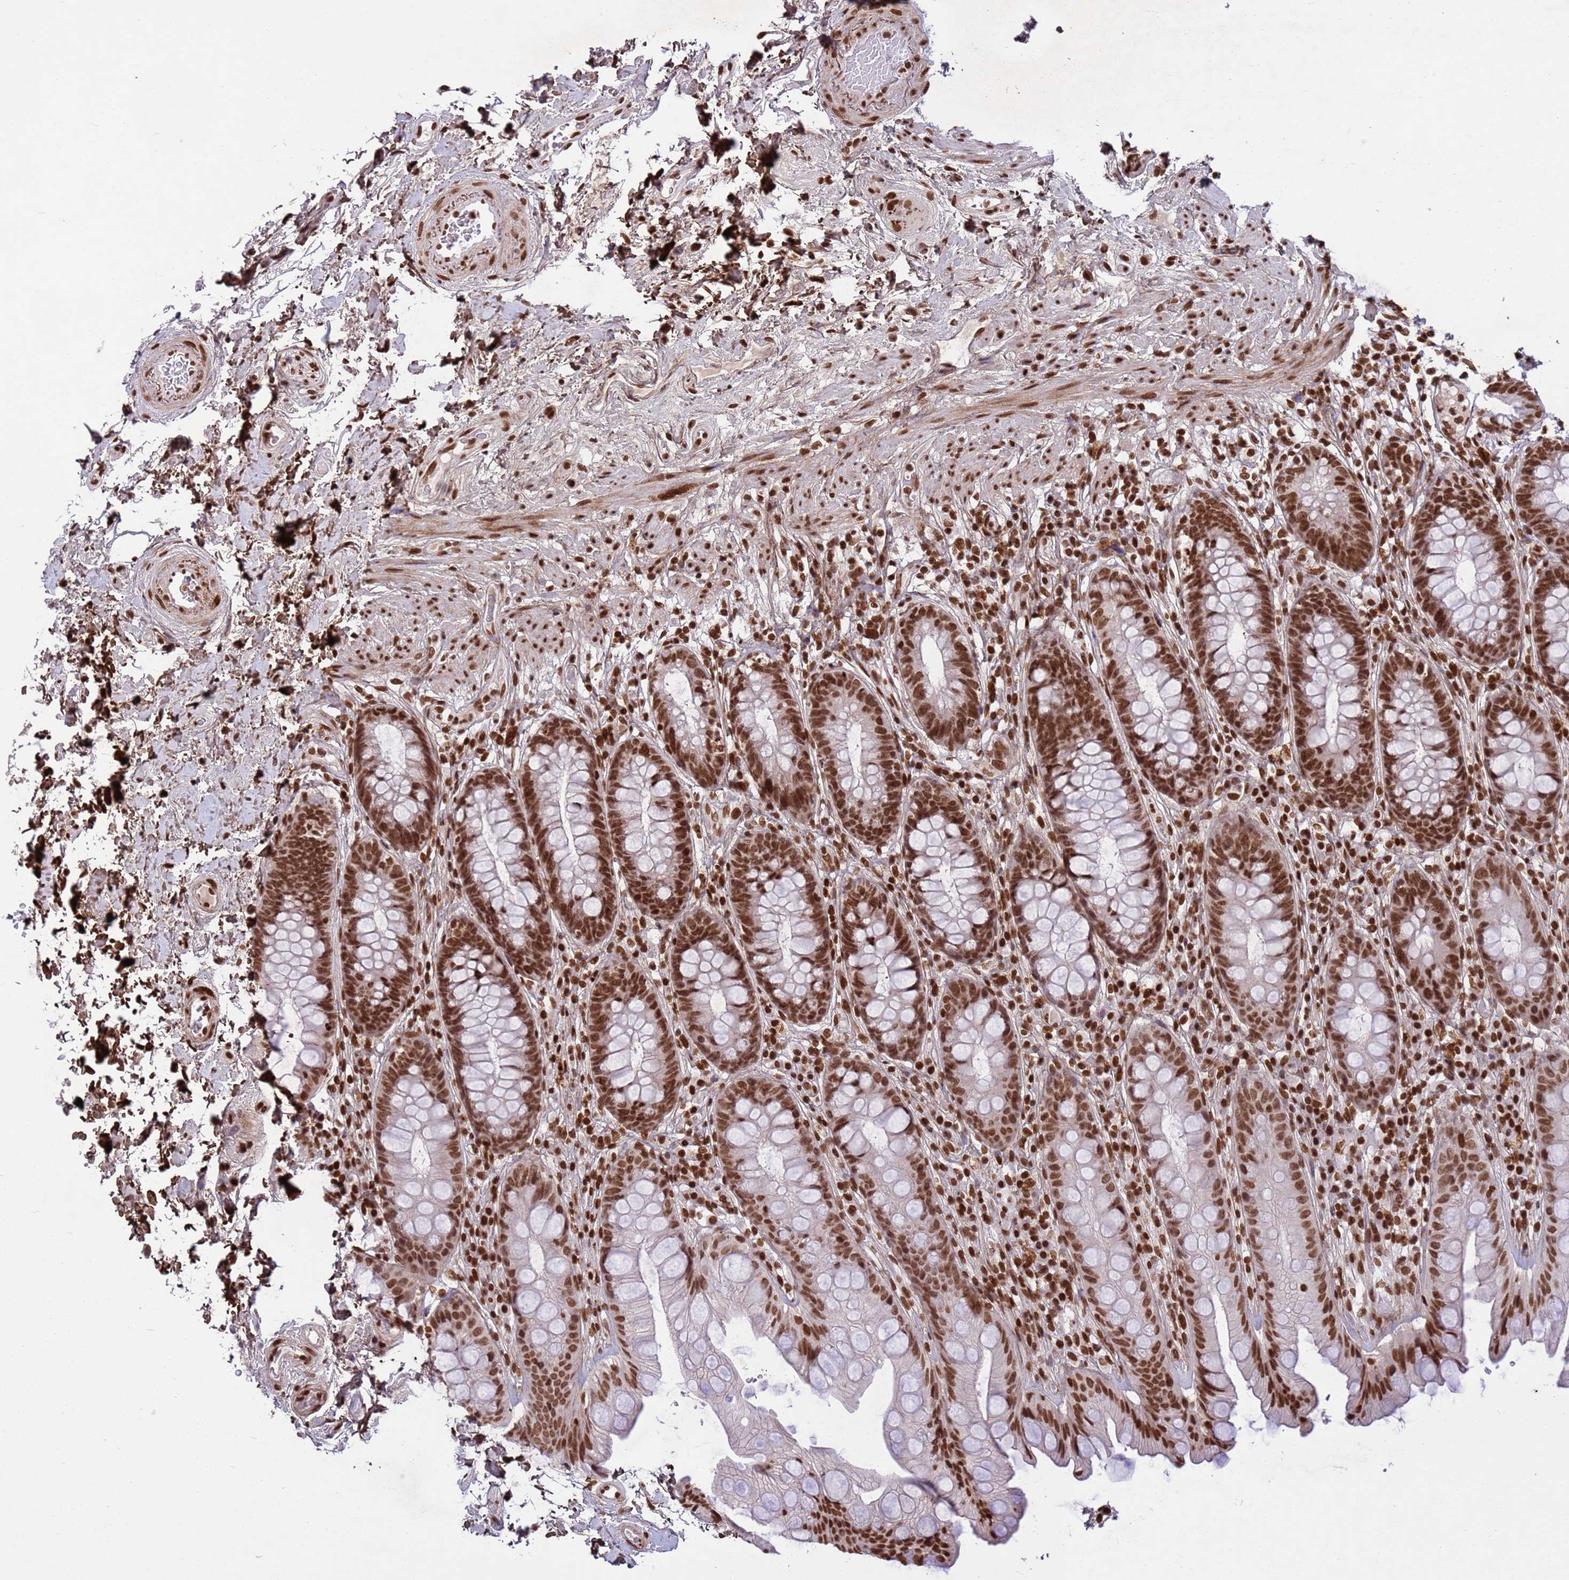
{"staining": {"intensity": "strong", "quantity": ">75%", "location": "nuclear"}, "tissue": "rectum", "cell_type": "Glandular cells", "image_type": "normal", "snomed": [{"axis": "morphology", "description": "Normal tissue, NOS"}, {"axis": "topography", "description": "Rectum"}], "caption": "A brown stain highlights strong nuclear positivity of a protein in glandular cells of benign rectum.", "gene": "H3", "patient": {"sex": "male", "age": 74}}